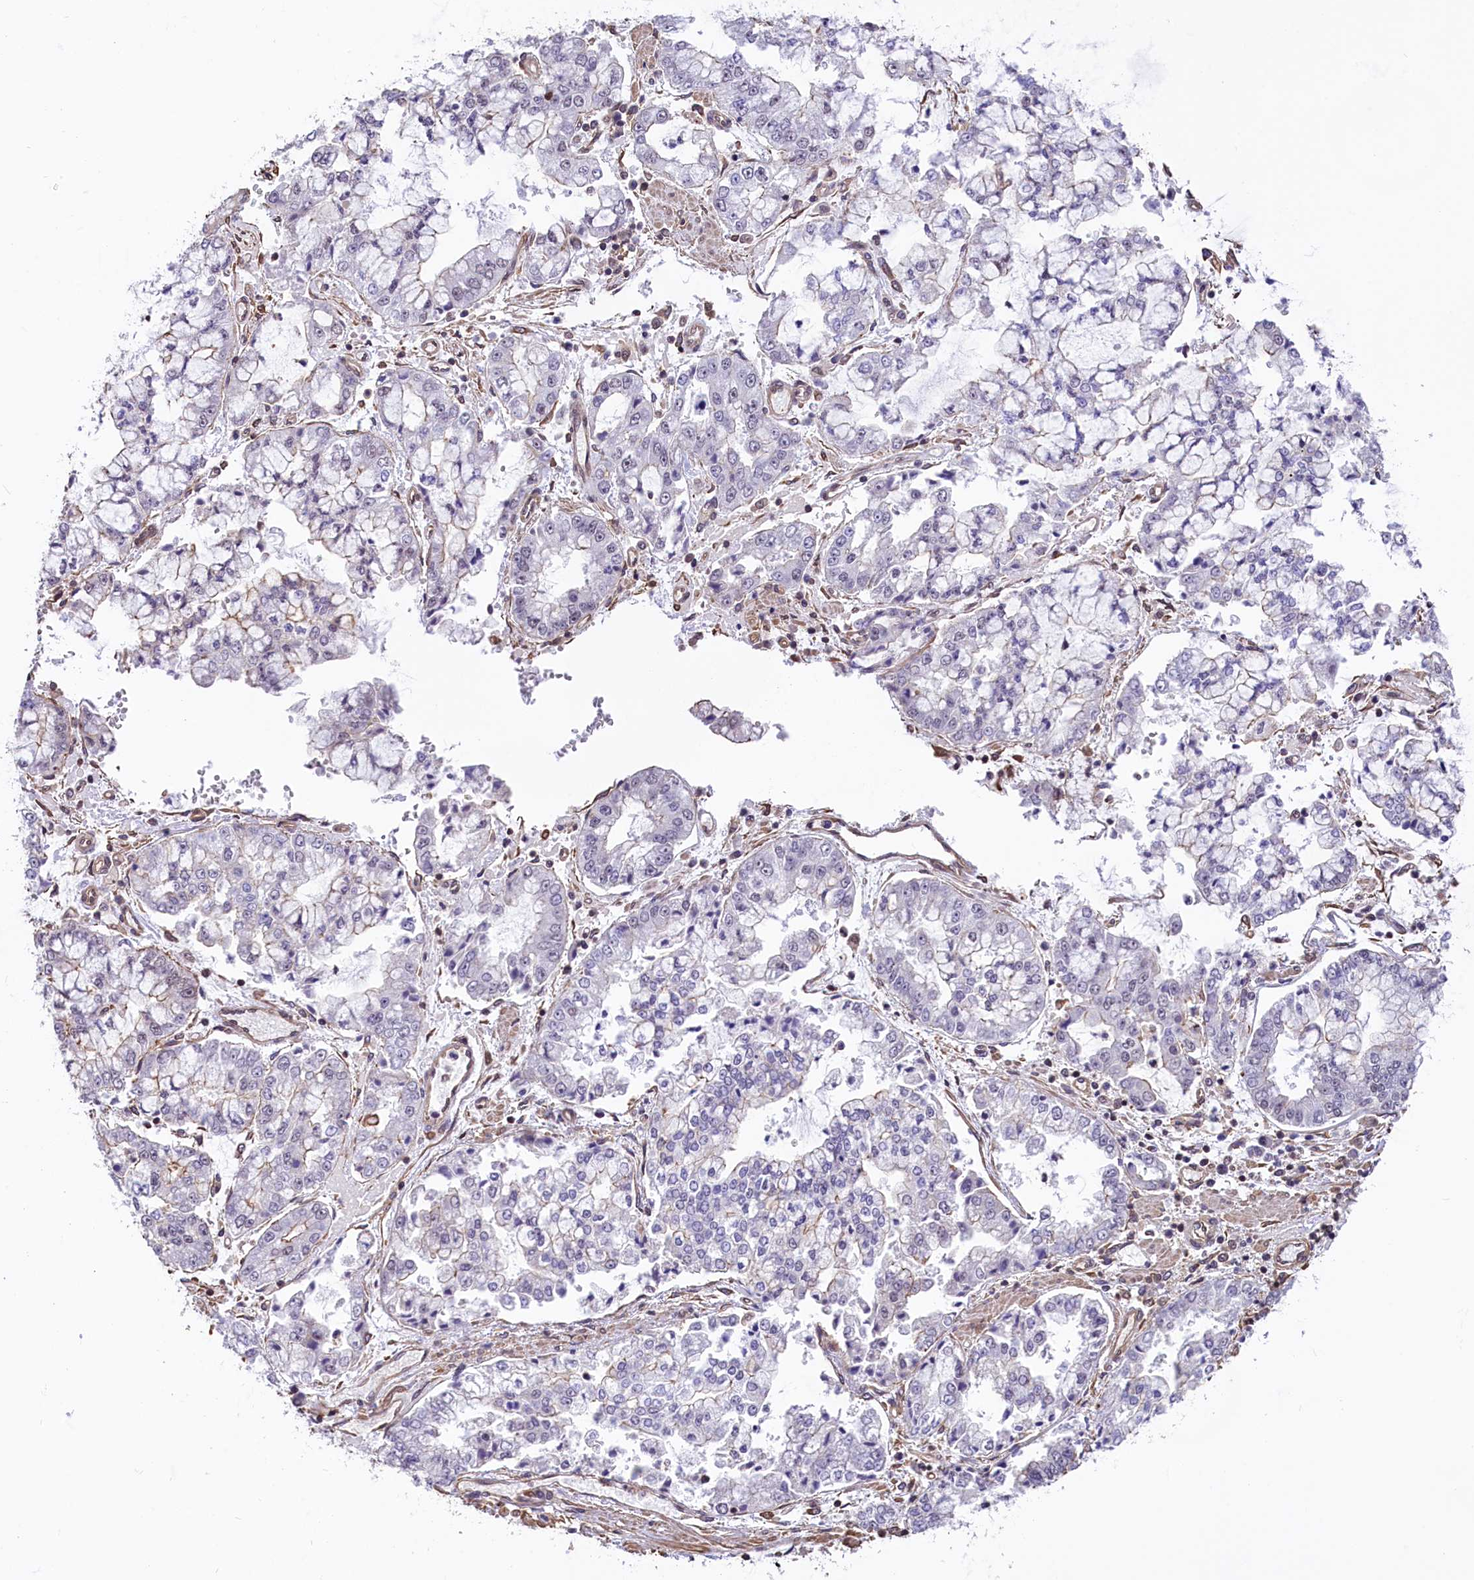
{"staining": {"intensity": "negative", "quantity": "none", "location": "none"}, "tissue": "stomach cancer", "cell_type": "Tumor cells", "image_type": "cancer", "snomed": [{"axis": "morphology", "description": "Adenocarcinoma, NOS"}, {"axis": "topography", "description": "Stomach"}], "caption": "IHC histopathology image of neoplastic tissue: human adenocarcinoma (stomach) stained with DAB exhibits no significant protein staining in tumor cells. (Brightfield microscopy of DAB (3,3'-diaminobenzidine) immunohistochemistry (IHC) at high magnification).", "gene": "ZC3H4", "patient": {"sex": "male", "age": 76}}